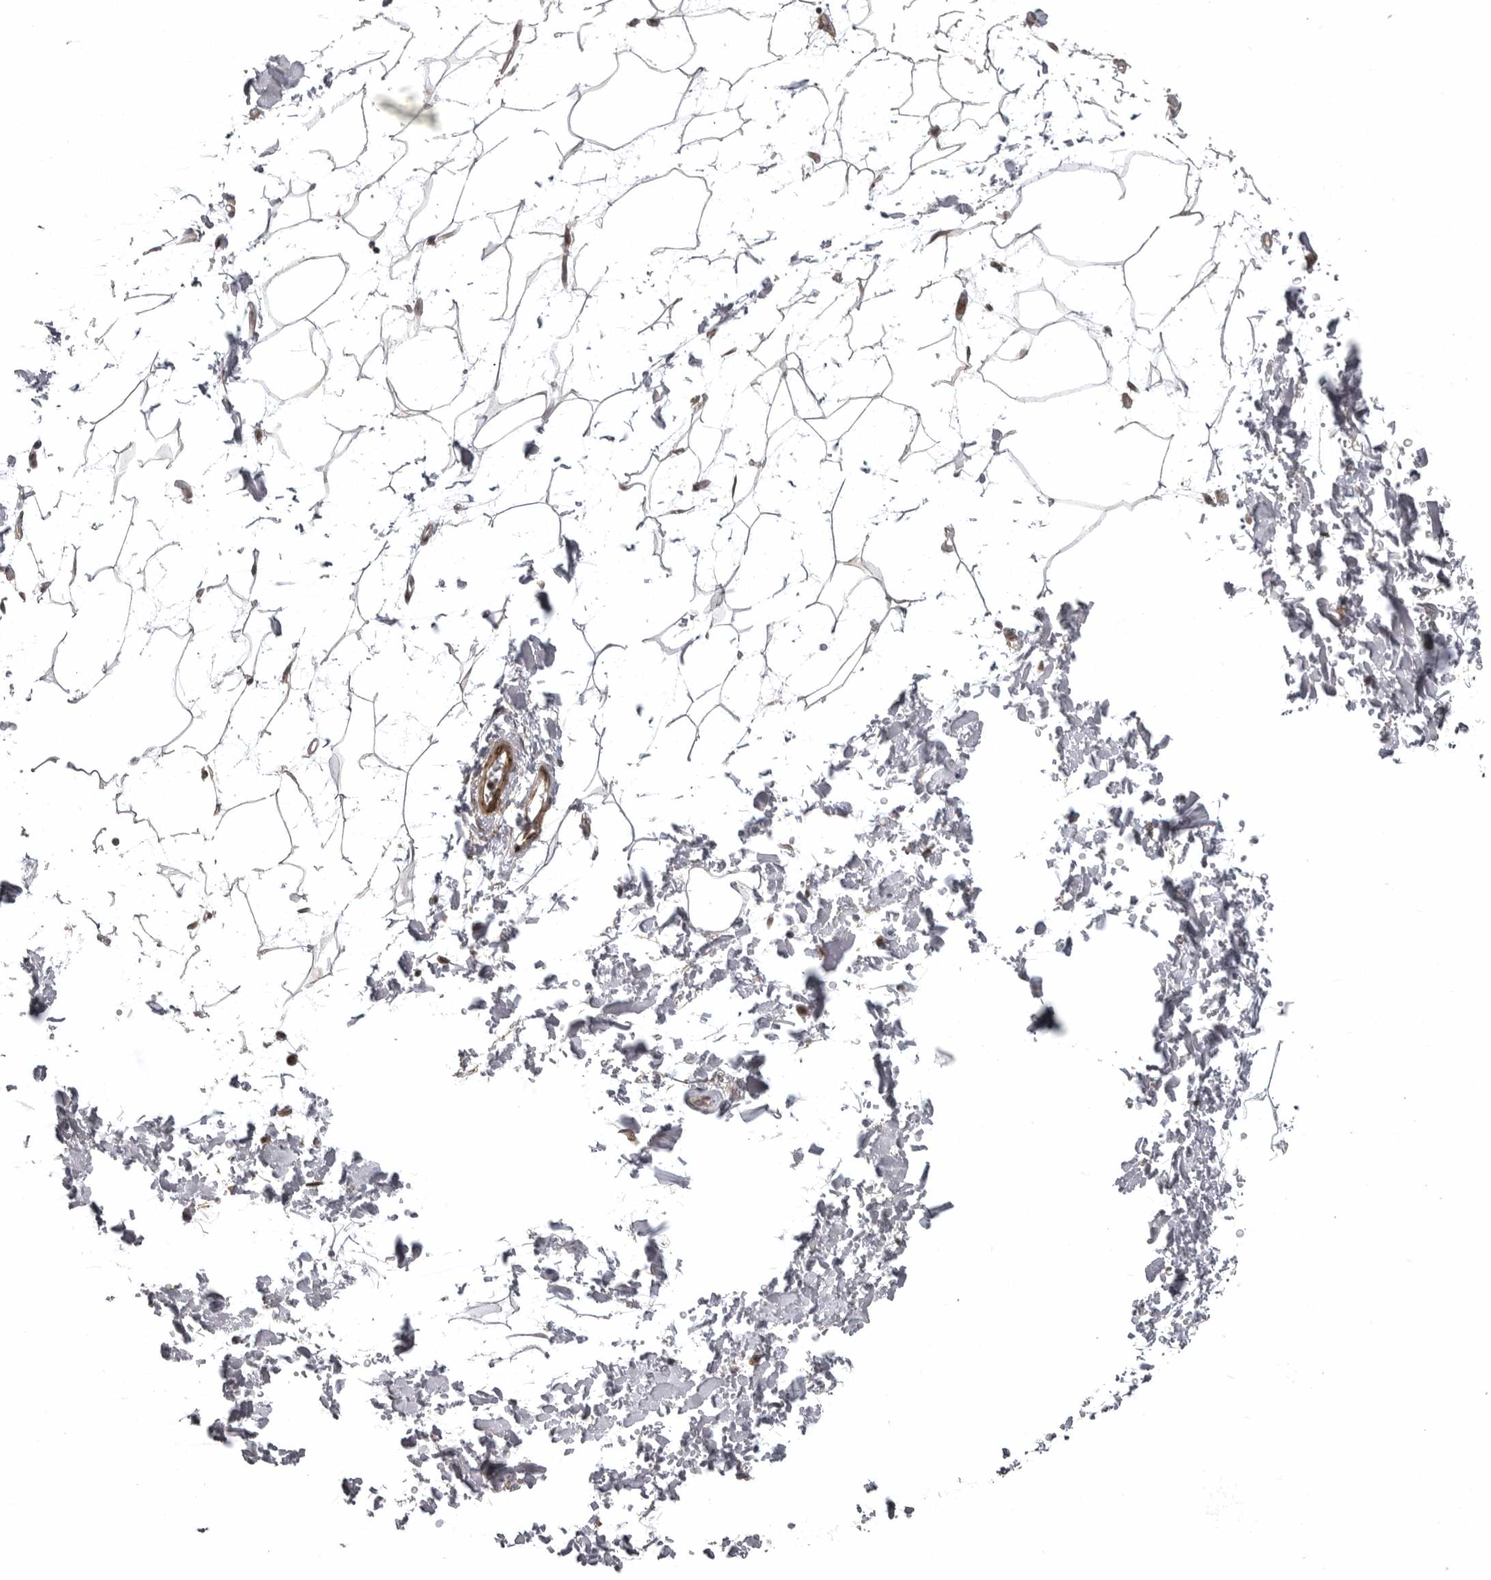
{"staining": {"intensity": "weak", "quantity": "25%-75%", "location": "cytoplasmic/membranous"}, "tissue": "adipose tissue", "cell_type": "Adipocytes", "image_type": "normal", "snomed": [{"axis": "morphology", "description": "Normal tissue, NOS"}, {"axis": "topography", "description": "Soft tissue"}], "caption": "Weak cytoplasmic/membranous positivity for a protein is identified in approximately 25%-75% of adipocytes of unremarkable adipose tissue using immunohistochemistry.", "gene": "SNX16", "patient": {"sex": "male", "age": 72}}